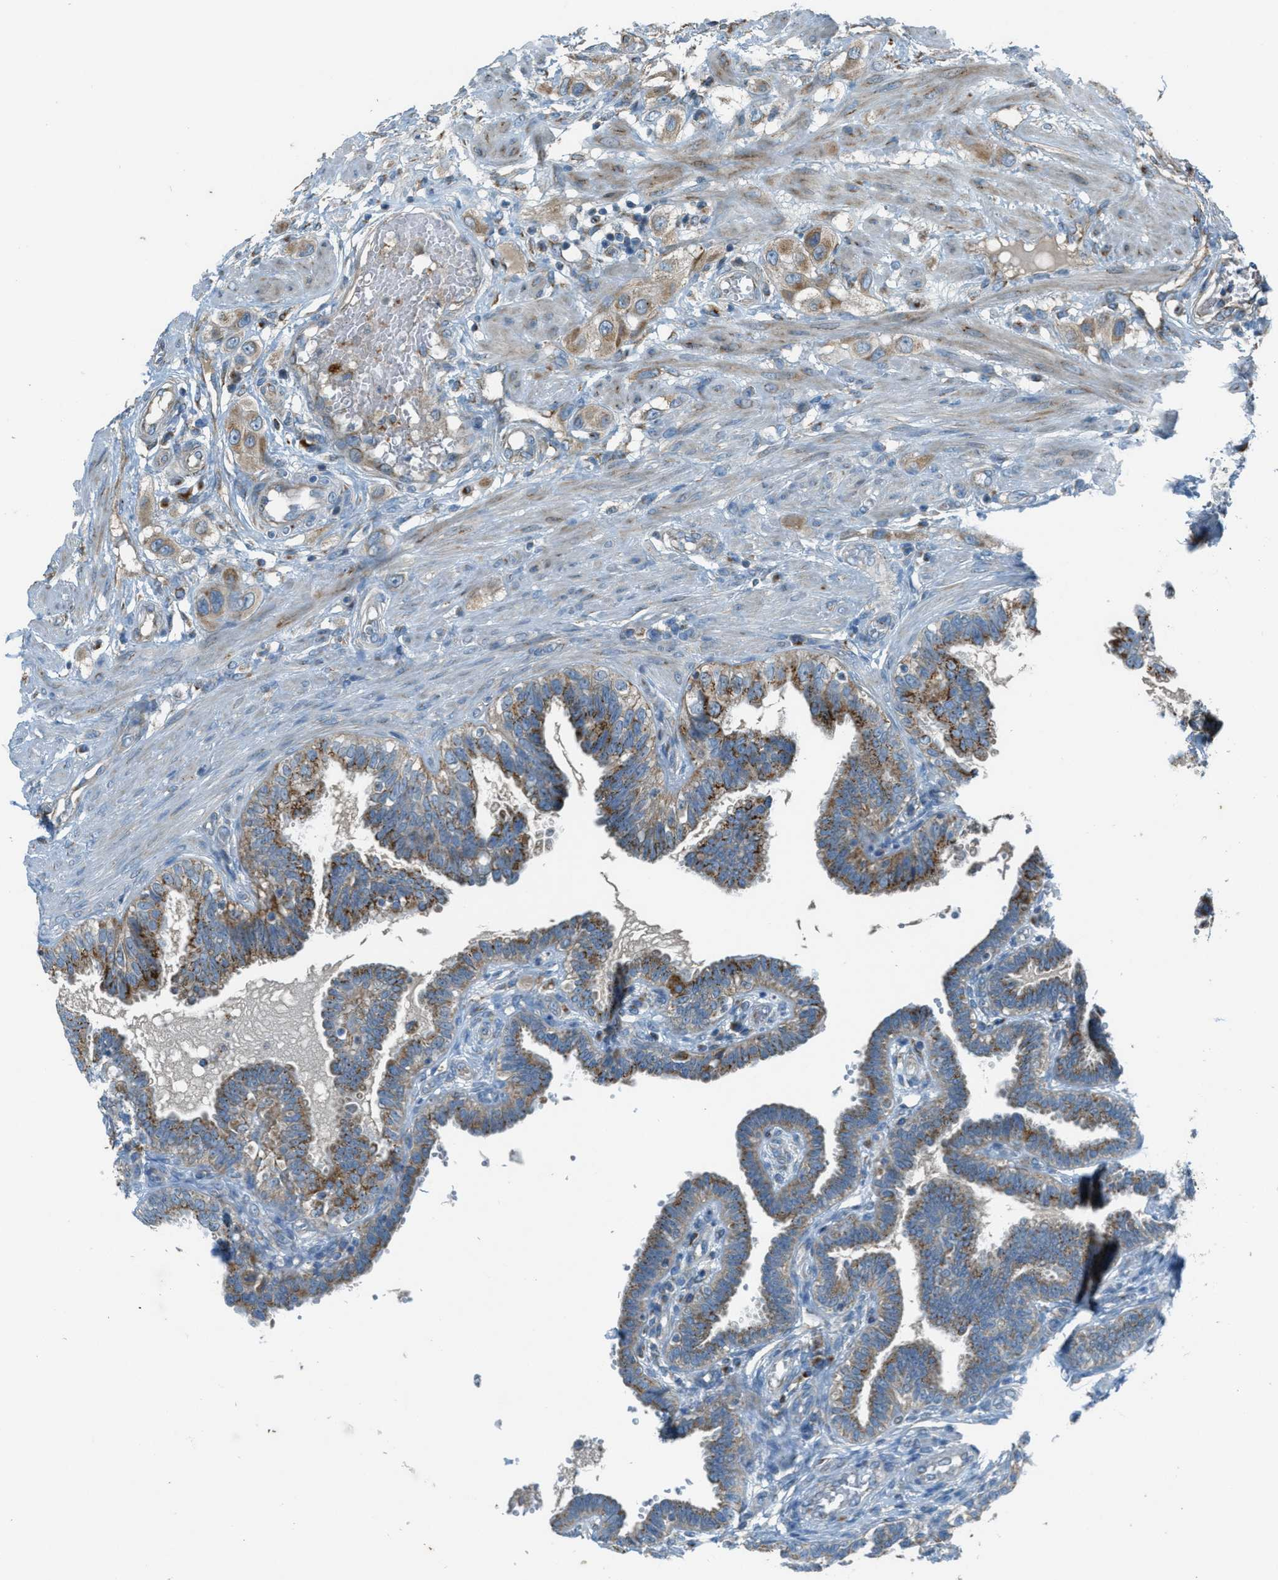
{"staining": {"intensity": "moderate", "quantity": ">75%", "location": "cytoplasmic/membranous"}, "tissue": "fallopian tube", "cell_type": "Glandular cells", "image_type": "normal", "snomed": [{"axis": "morphology", "description": "Normal tissue, NOS"}, {"axis": "topography", "description": "Fallopian tube"}, {"axis": "topography", "description": "Placenta"}], "caption": "IHC of unremarkable fallopian tube exhibits medium levels of moderate cytoplasmic/membranous staining in about >75% of glandular cells.", "gene": "BCKDK", "patient": {"sex": "female", "age": 34}}